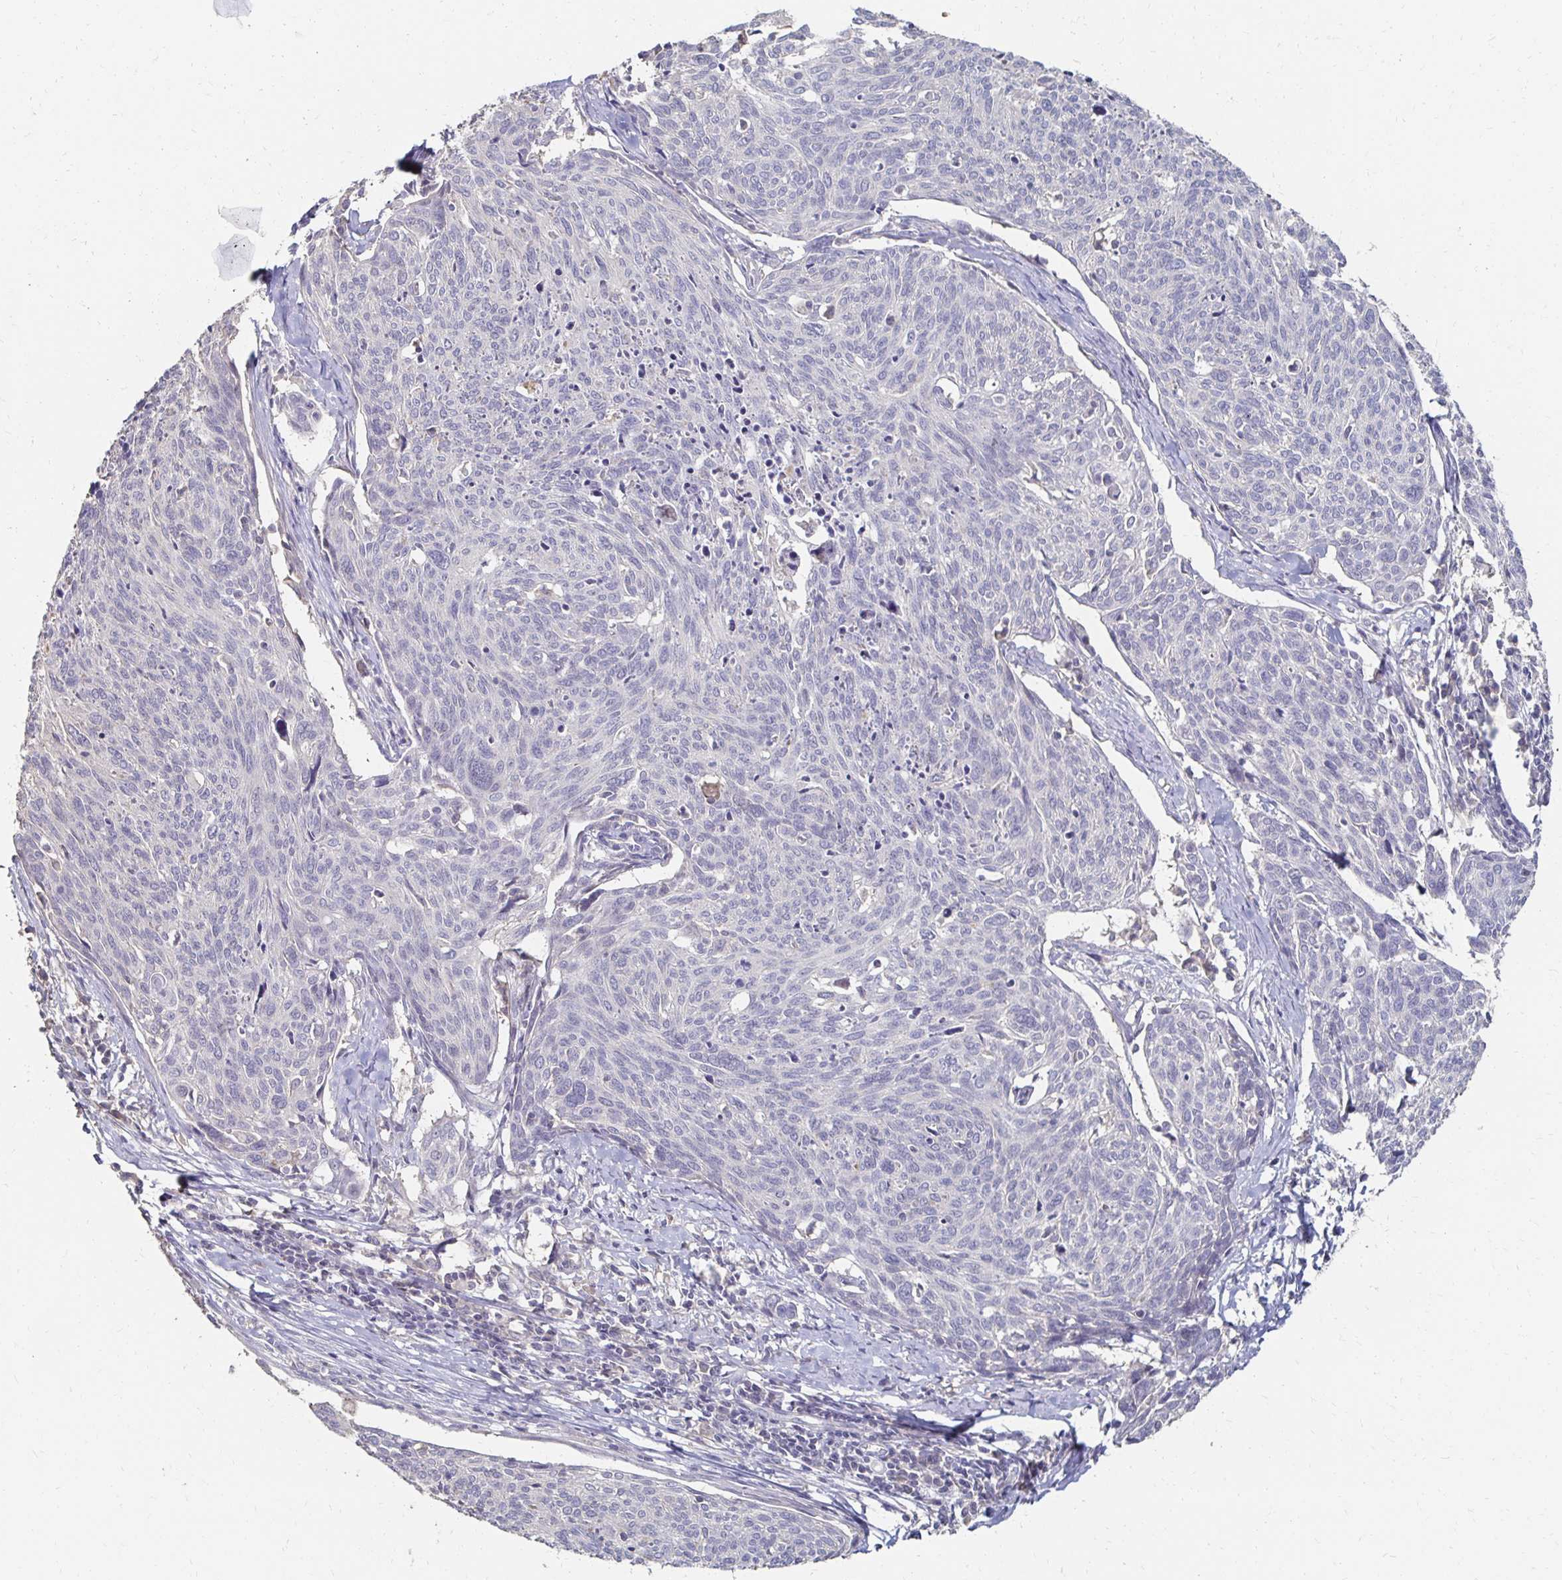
{"staining": {"intensity": "negative", "quantity": "none", "location": "none"}, "tissue": "cervical cancer", "cell_type": "Tumor cells", "image_type": "cancer", "snomed": [{"axis": "morphology", "description": "Squamous cell carcinoma, NOS"}, {"axis": "topography", "description": "Cervix"}], "caption": "High magnification brightfield microscopy of cervical cancer (squamous cell carcinoma) stained with DAB (3,3'-diaminobenzidine) (brown) and counterstained with hematoxylin (blue): tumor cells show no significant positivity.", "gene": "ZNF727", "patient": {"sex": "female", "age": 49}}